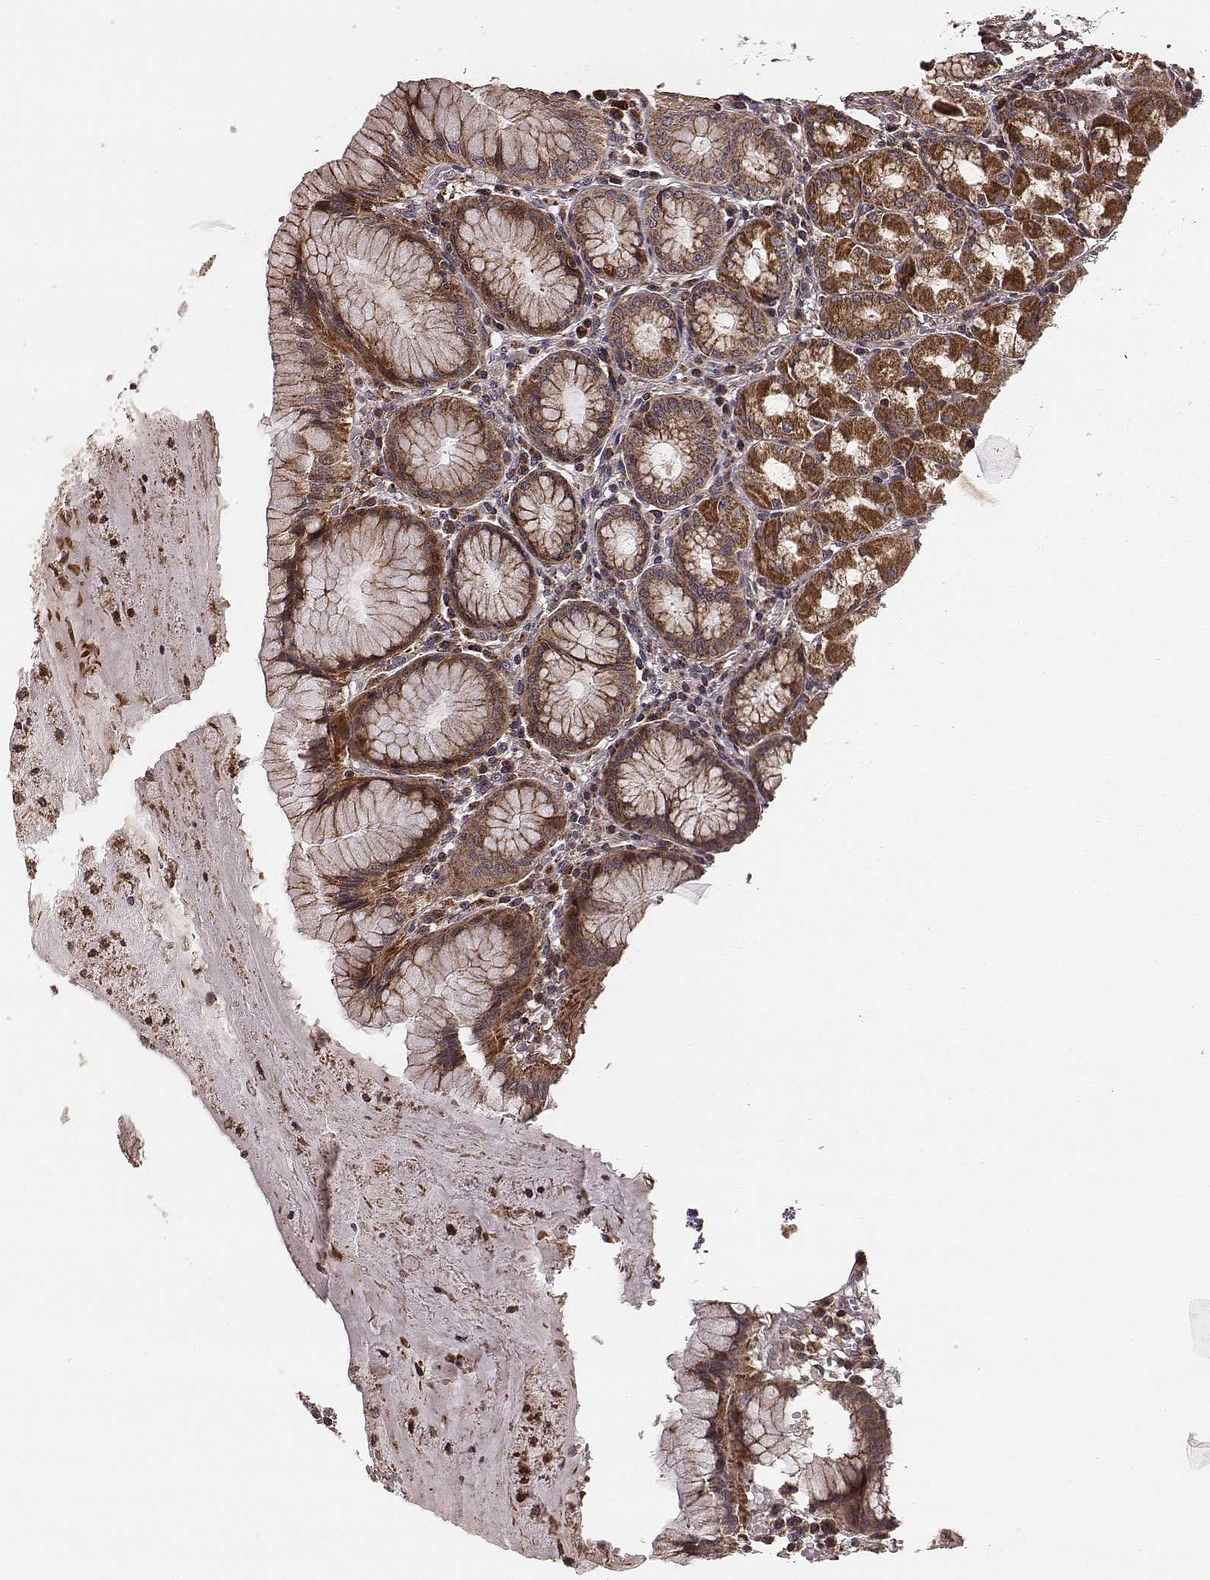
{"staining": {"intensity": "strong", "quantity": ">75%", "location": "cytoplasmic/membranous"}, "tissue": "stomach", "cell_type": "Glandular cells", "image_type": "normal", "snomed": [{"axis": "morphology", "description": "Normal tissue, NOS"}, {"axis": "topography", "description": "Stomach"}], "caption": "Strong cytoplasmic/membranous positivity is appreciated in about >75% of glandular cells in normal stomach.", "gene": "ZDHHC21", "patient": {"sex": "male", "age": 55}}